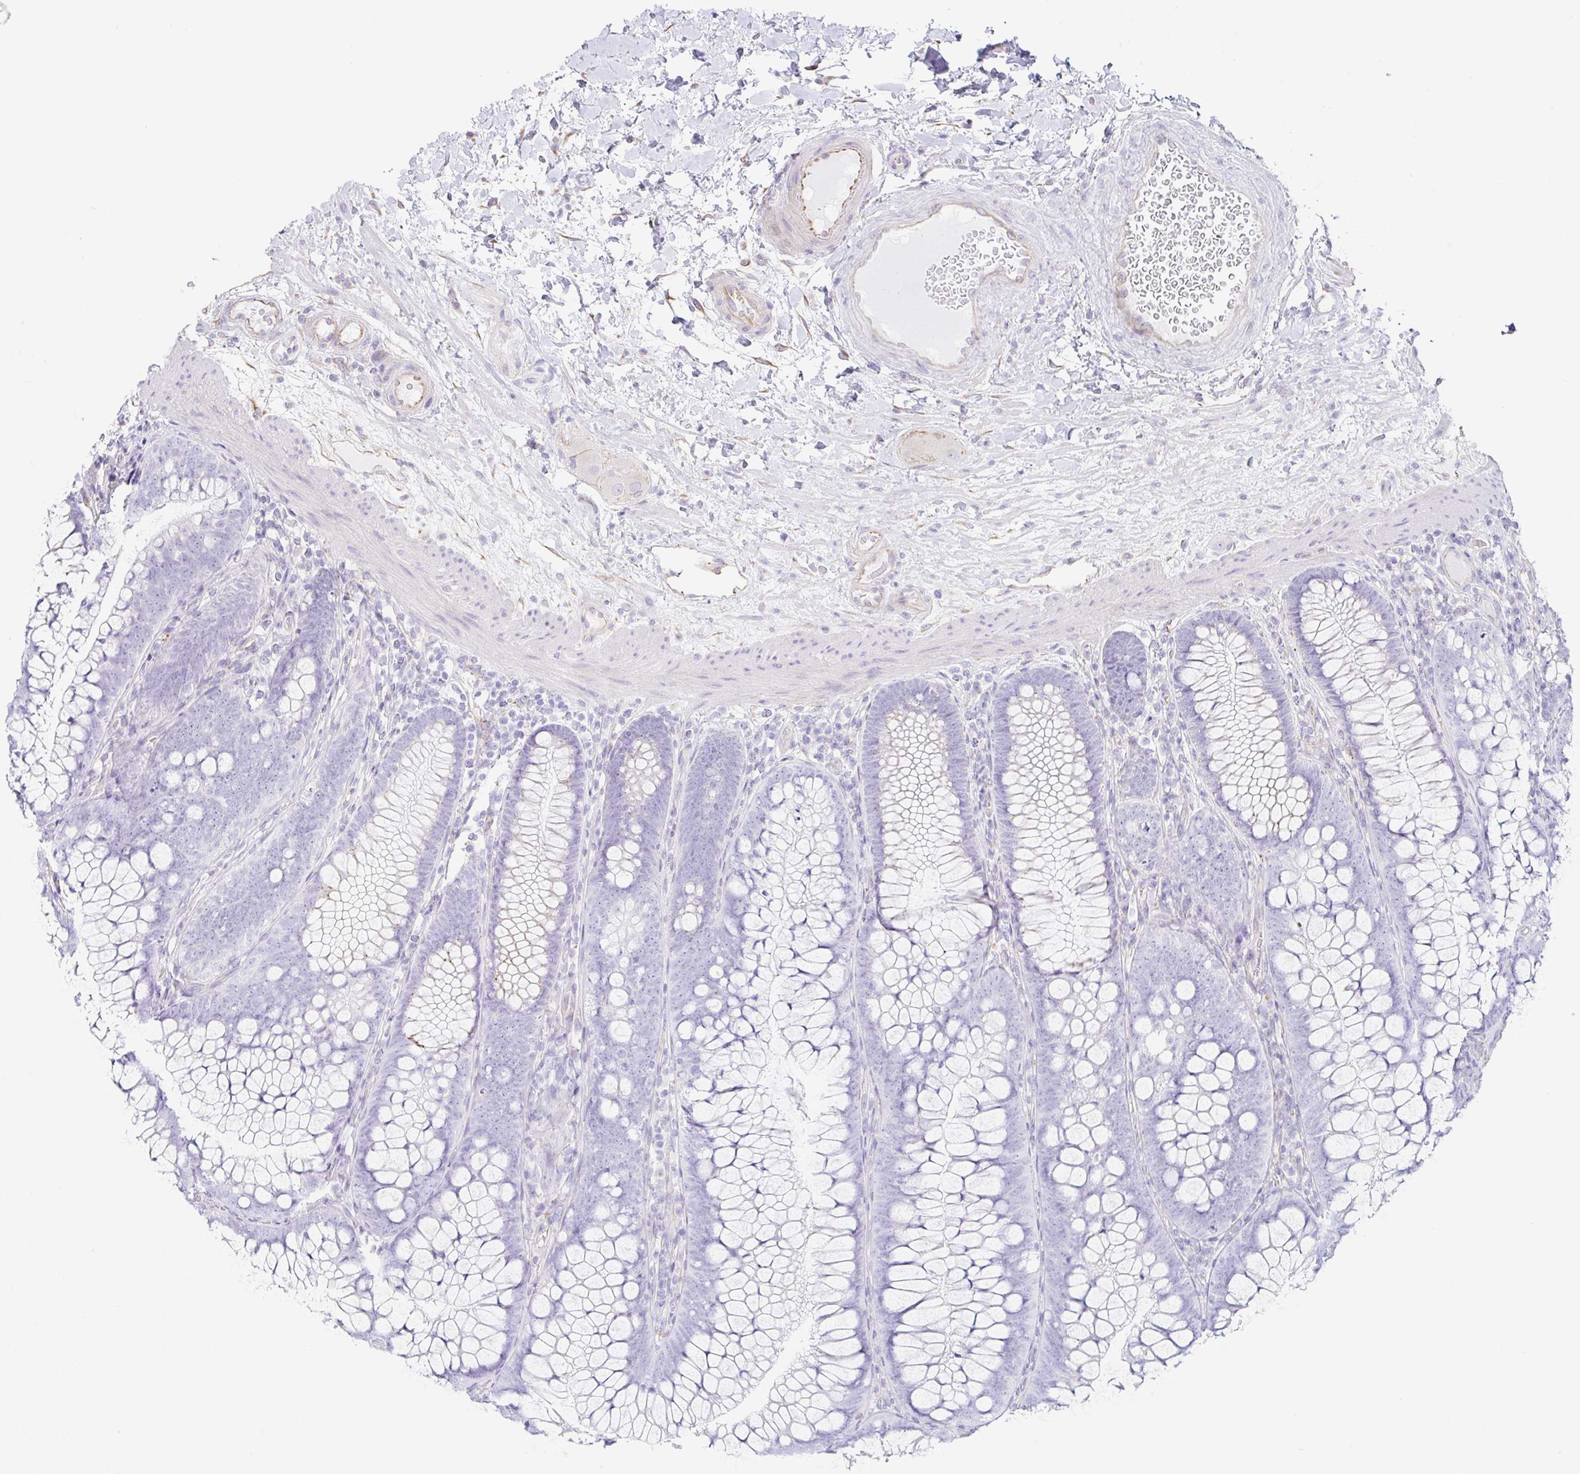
{"staining": {"intensity": "negative", "quantity": "none", "location": "none"}, "tissue": "colon", "cell_type": "Endothelial cells", "image_type": "normal", "snomed": [{"axis": "morphology", "description": "Normal tissue, NOS"}, {"axis": "morphology", "description": "Adenoma, NOS"}, {"axis": "topography", "description": "Soft tissue"}, {"axis": "topography", "description": "Colon"}], "caption": "Endothelial cells are negative for protein expression in benign human colon.", "gene": "DKK4", "patient": {"sex": "male", "age": 47}}